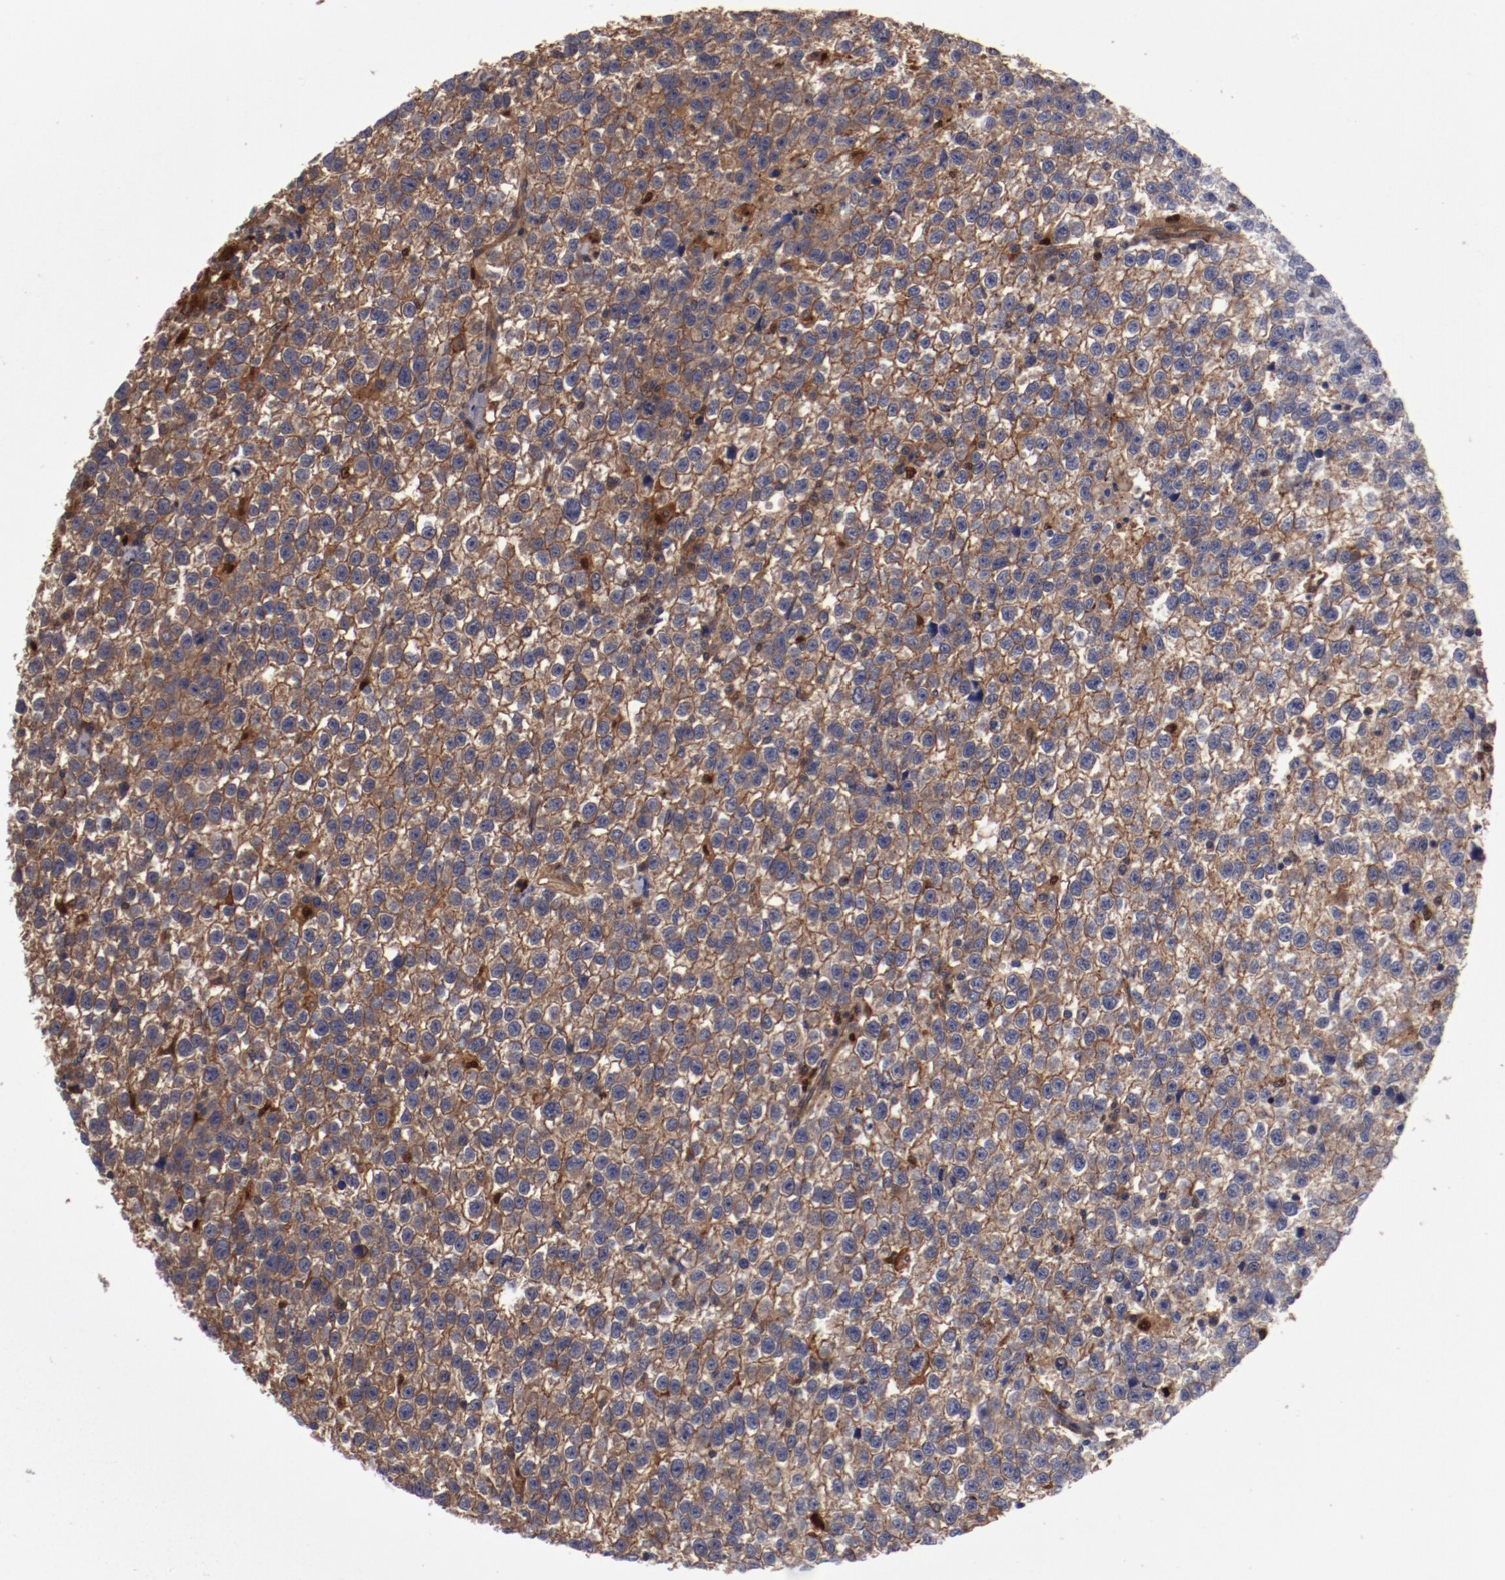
{"staining": {"intensity": "moderate", "quantity": "25%-75%", "location": "cytoplasmic/membranous"}, "tissue": "testis cancer", "cell_type": "Tumor cells", "image_type": "cancer", "snomed": [{"axis": "morphology", "description": "Seminoma, NOS"}, {"axis": "topography", "description": "Testis"}], "caption": "Protein analysis of testis cancer tissue demonstrates moderate cytoplasmic/membranous expression in approximately 25%-75% of tumor cells.", "gene": "DNAAF2", "patient": {"sex": "male", "age": 35}}